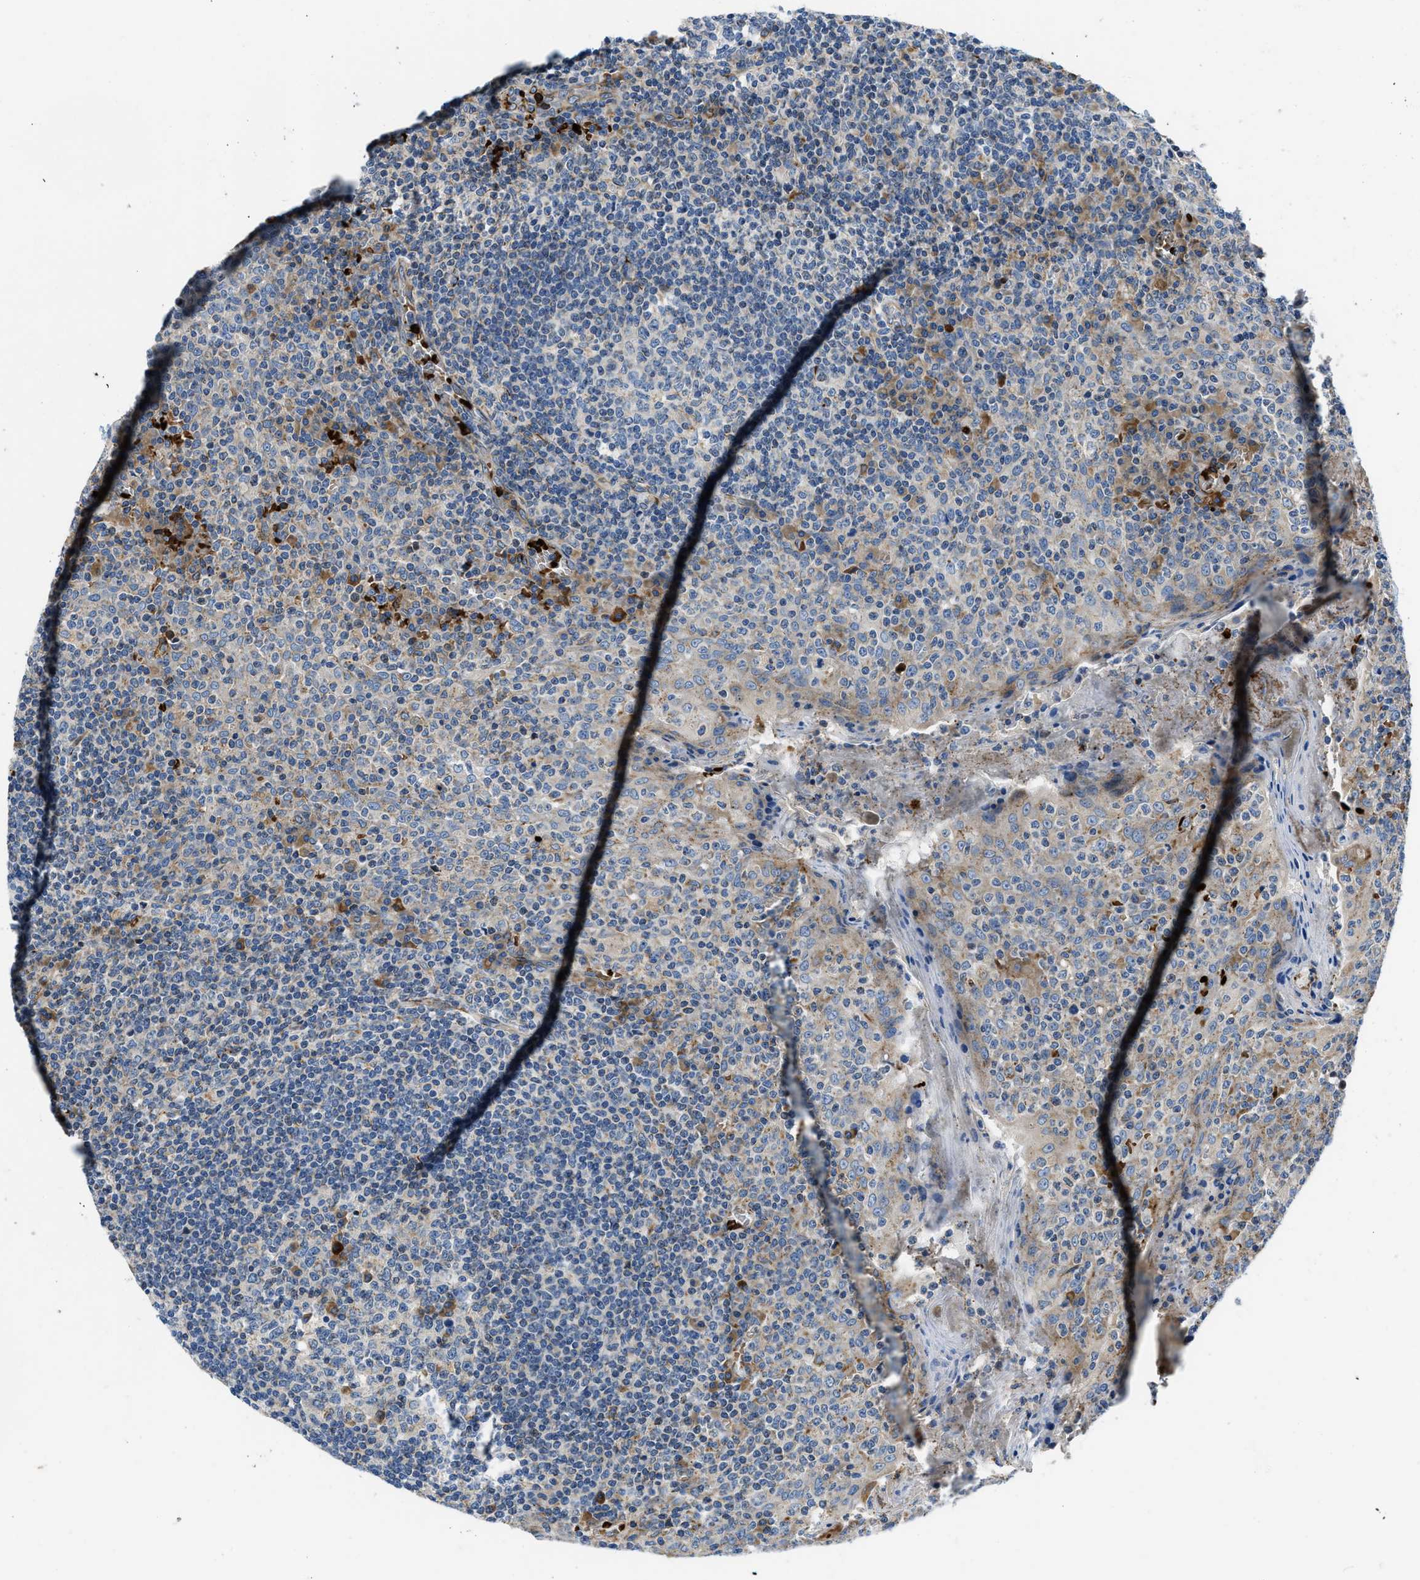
{"staining": {"intensity": "weak", "quantity": "<25%", "location": "cytoplasmic/membranous"}, "tissue": "tonsil", "cell_type": "Germinal center cells", "image_type": "normal", "snomed": [{"axis": "morphology", "description": "Normal tissue, NOS"}, {"axis": "topography", "description": "Tonsil"}], "caption": "Germinal center cells show no significant staining in unremarkable tonsil. The staining was performed using DAB (3,3'-diaminobenzidine) to visualize the protein expression in brown, while the nuclei were stained in blue with hematoxylin (Magnification: 20x).", "gene": "ZNF831", "patient": {"sex": "female", "age": 19}}